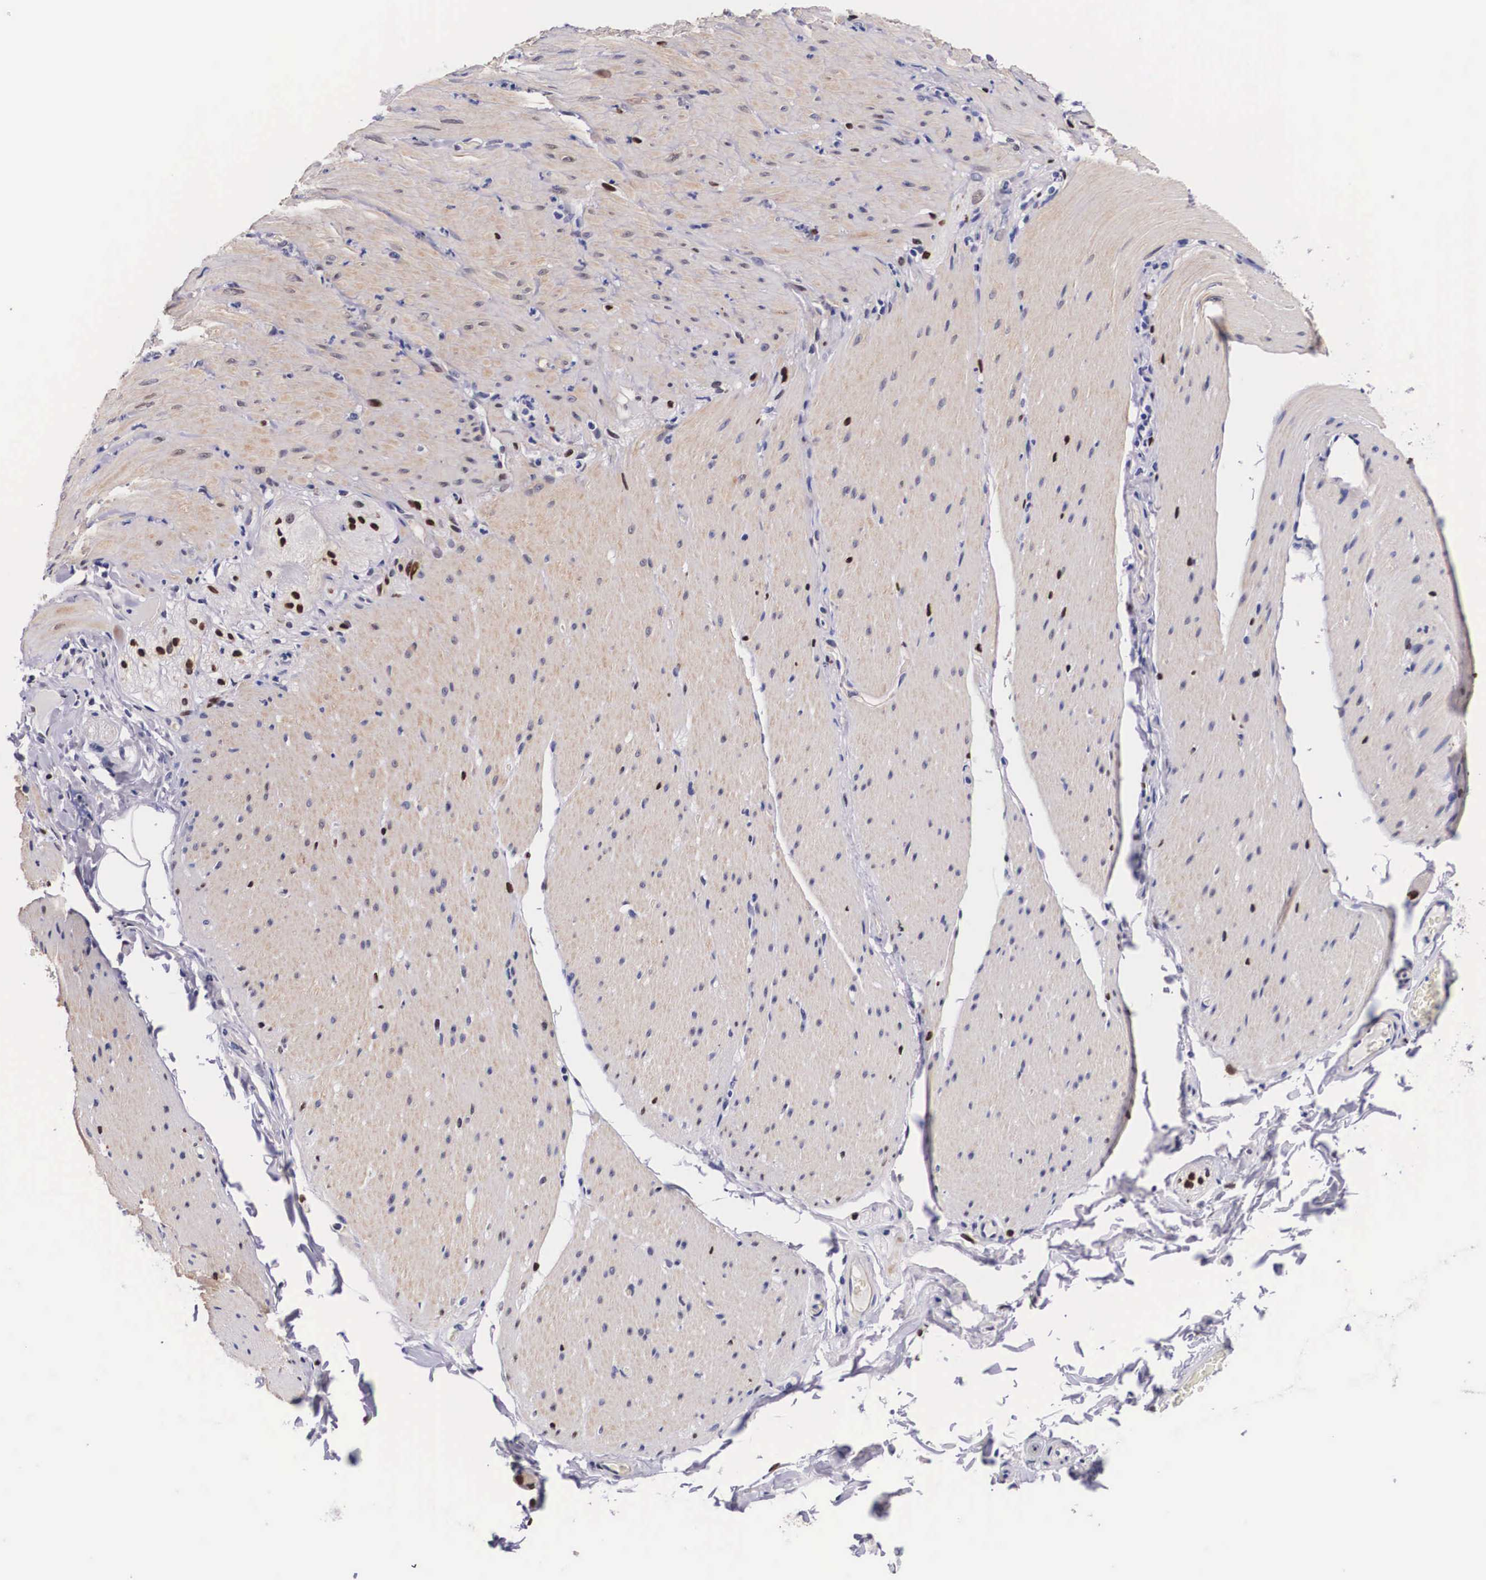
{"staining": {"intensity": "moderate", "quantity": "25%-75%", "location": "cytoplasmic/membranous,nuclear"}, "tissue": "smooth muscle", "cell_type": "Smooth muscle cells", "image_type": "normal", "snomed": [{"axis": "morphology", "description": "Normal tissue, NOS"}, {"axis": "topography", "description": "Duodenum"}], "caption": "Smooth muscle cells demonstrate medium levels of moderate cytoplasmic/membranous,nuclear positivity in about 25%-75% of cells in benign smooth muscle.", "gene": "KHDRBS3", "patient": {"sex": "male", "age": 63}}